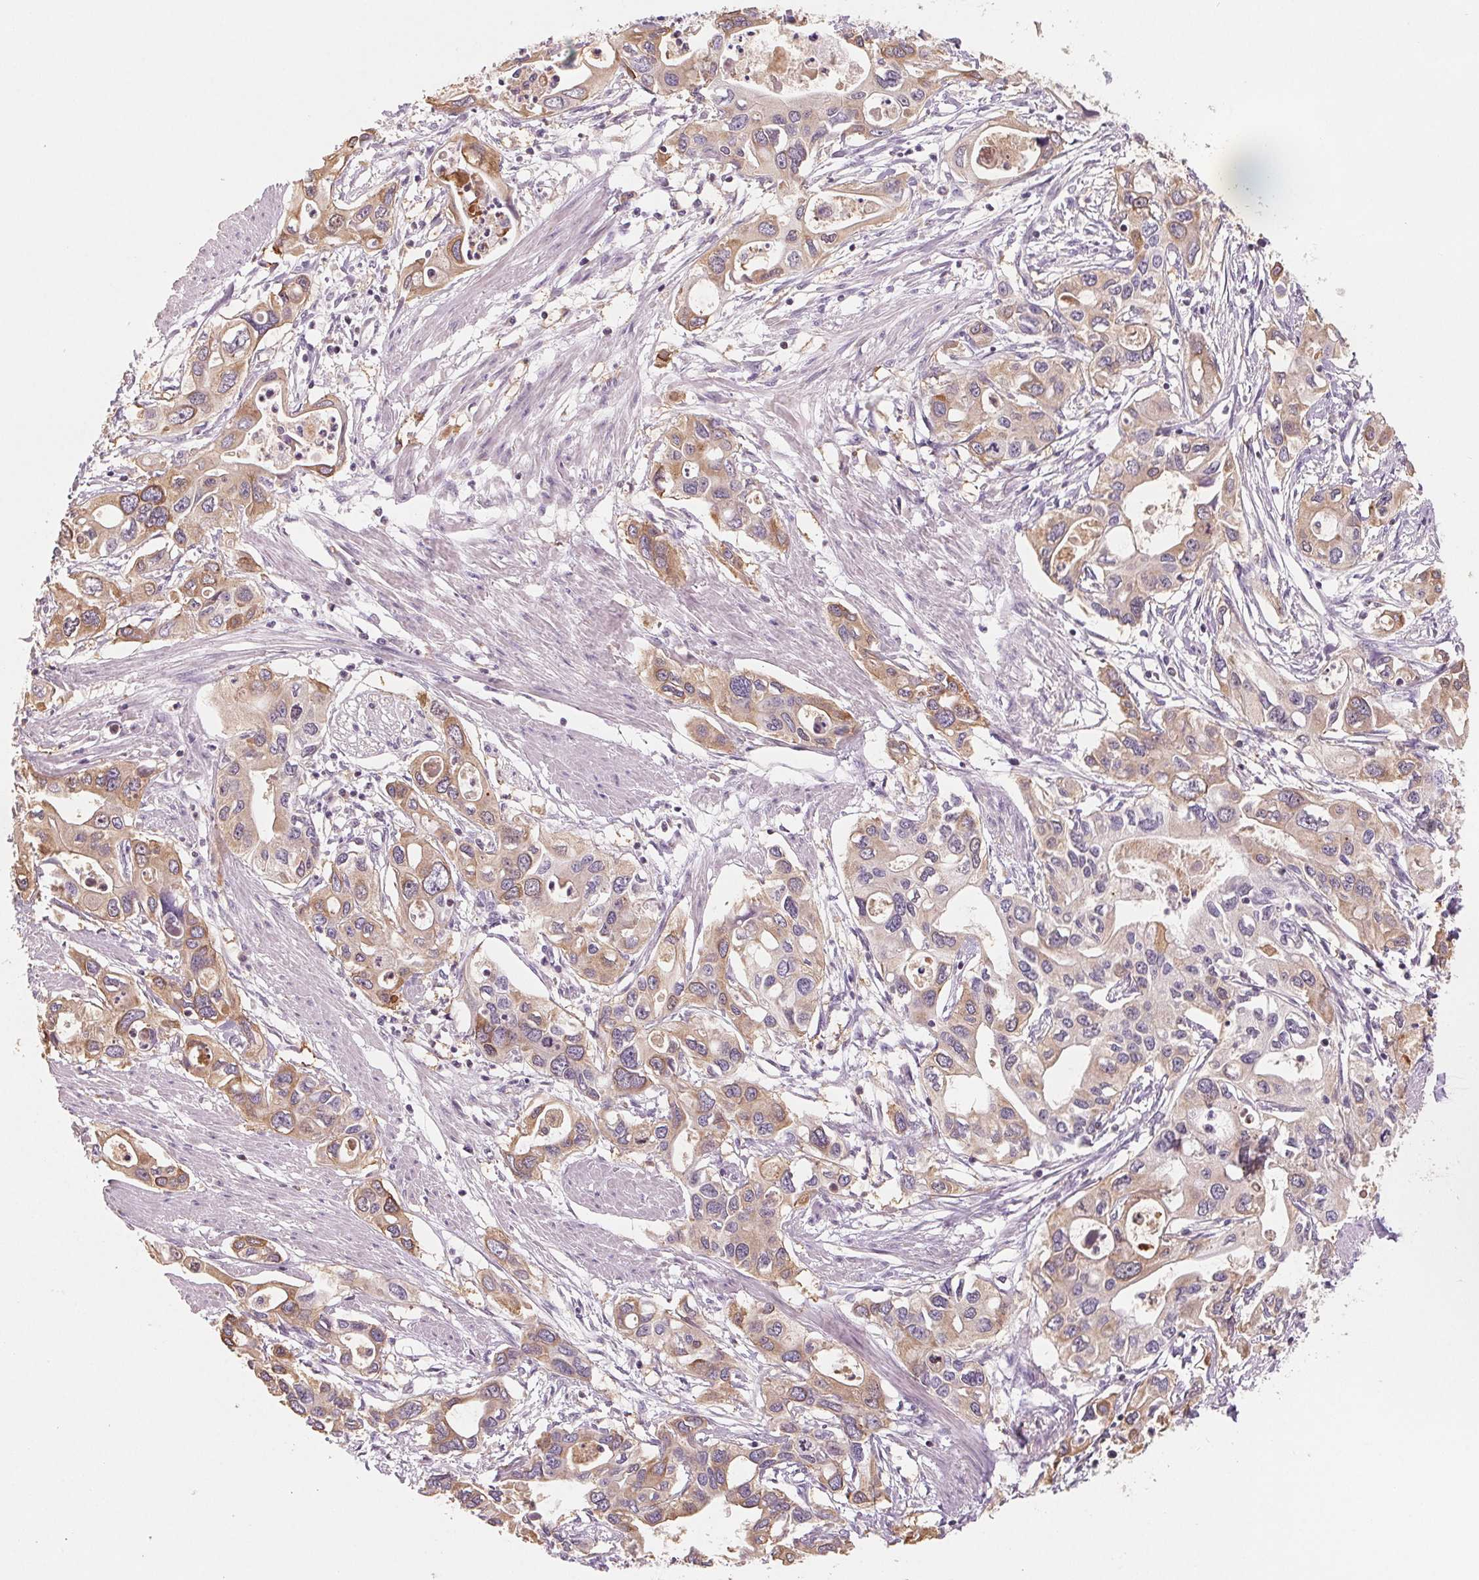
{"staining": {"intensity": "weak", "quantity": ">75%", "location": "cytoplasmic/membranous"}, "tissue": "pancreatic cancer", "cell_type": "Tumor cells", "image_type": "cancer", "snomed": [{"axis": "morphology", "description": "Adenocarcinoma, NOS"}, {"axis": "topography", "description": "Pancreas"}], "caption": "Immunohistochemistry (DAB (3,3'-diaminobenzidine)) staining of human pancreatic adenocarcinoma exhibits weak cytoplasmic/membranous protein expression in about >75% of tumor cells.", "gene": "VTCN1", "patient": {"sex": "male", "age": 60}}